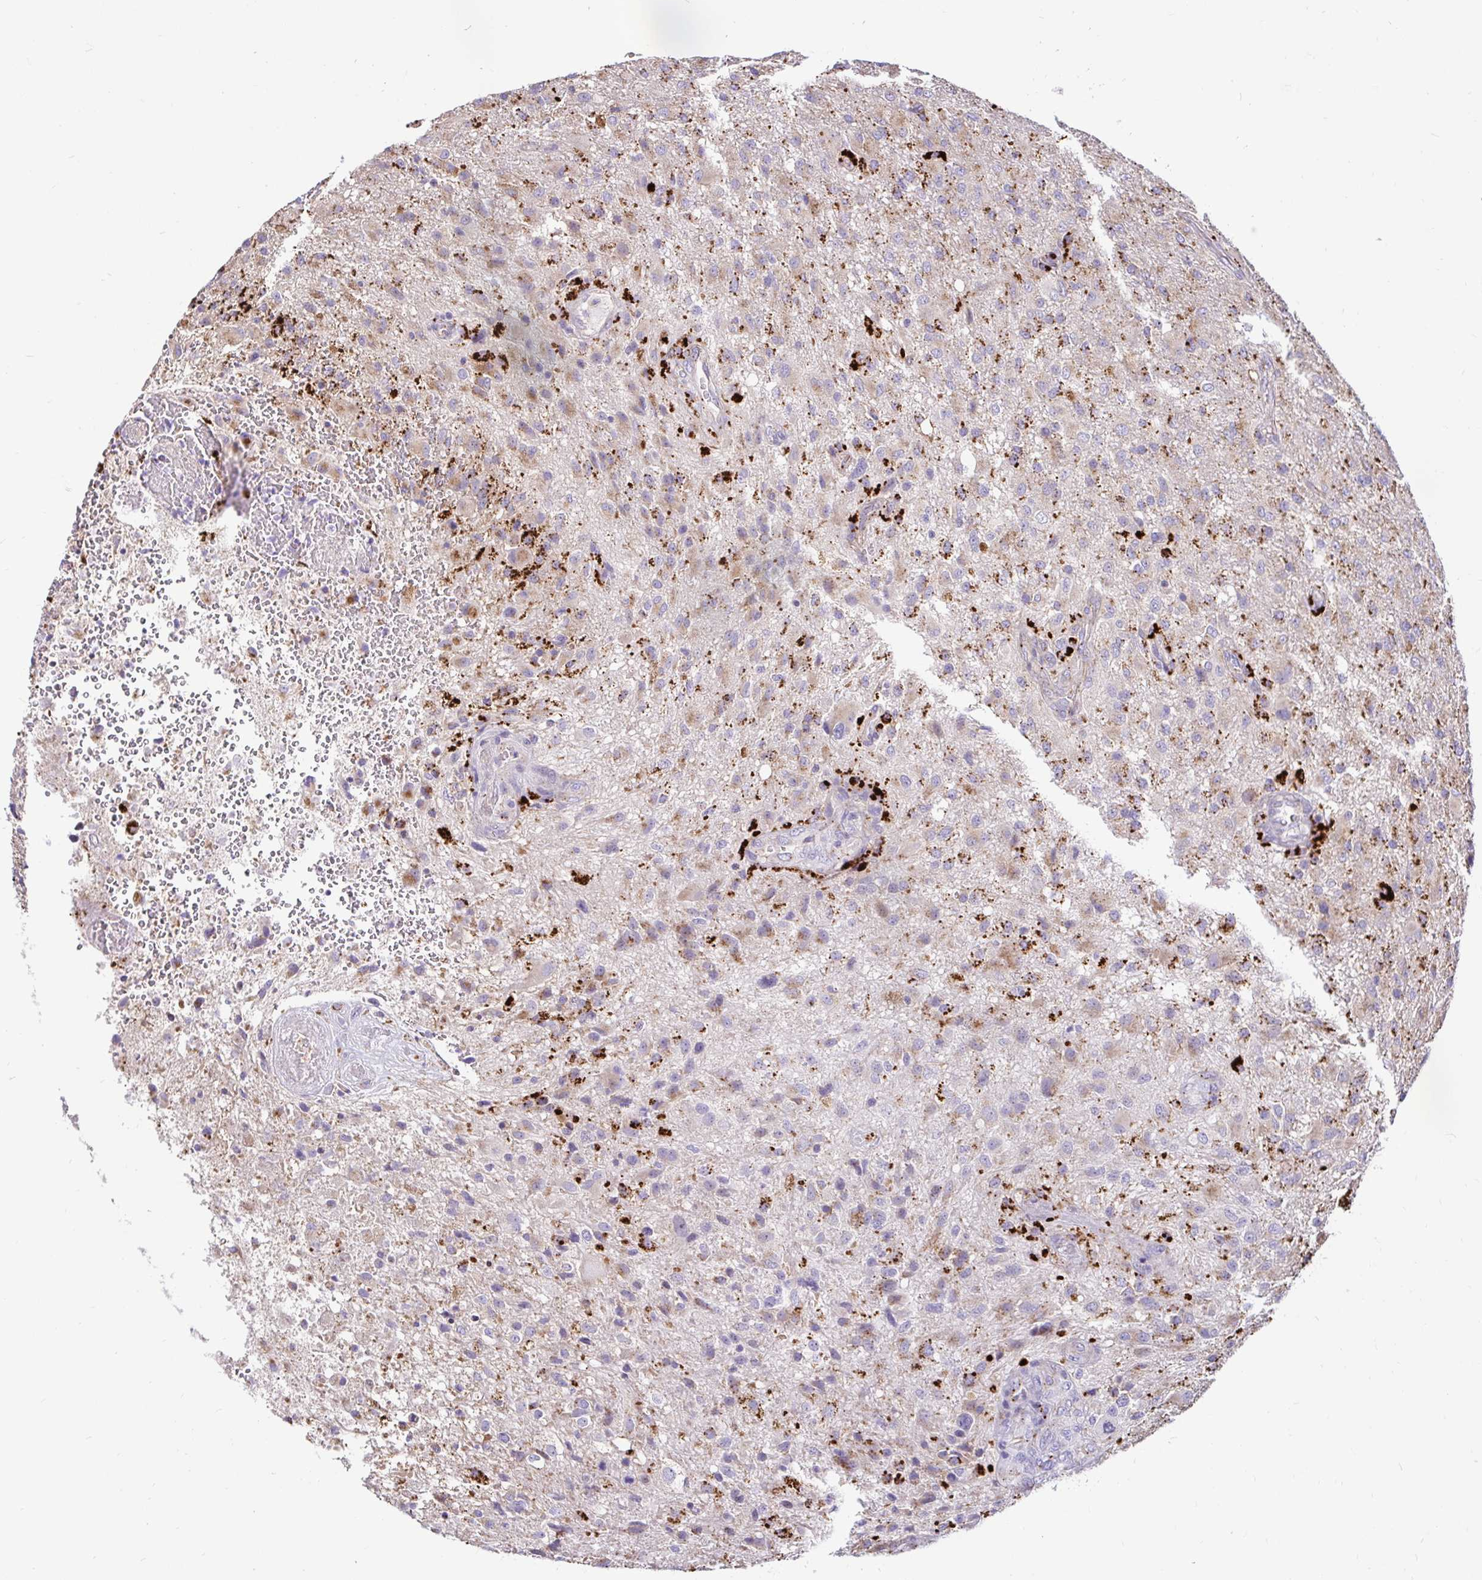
{"staining": {"intensity": "moderate", "quantity": "25%-75%", "location": "cytoplasmic/membranous"}, "tissue": "glioma", "cell_type": "Tumor cells", "image_type": "cancer", "snomed": [{"axis": "morphology", "description": "Glioma, malignant, High grade"}, {"axis": "topography", "description": "Brain"}], "caption": "DAB immunohistochemical staining of human malignant glioma (high-grade) demonstrates moderate cytoplasmic/membranous protein positivity in about 25%-75% of tumor cells.", "gene": "FUCA1", "patient": {"sex": "male", "age": 53}}